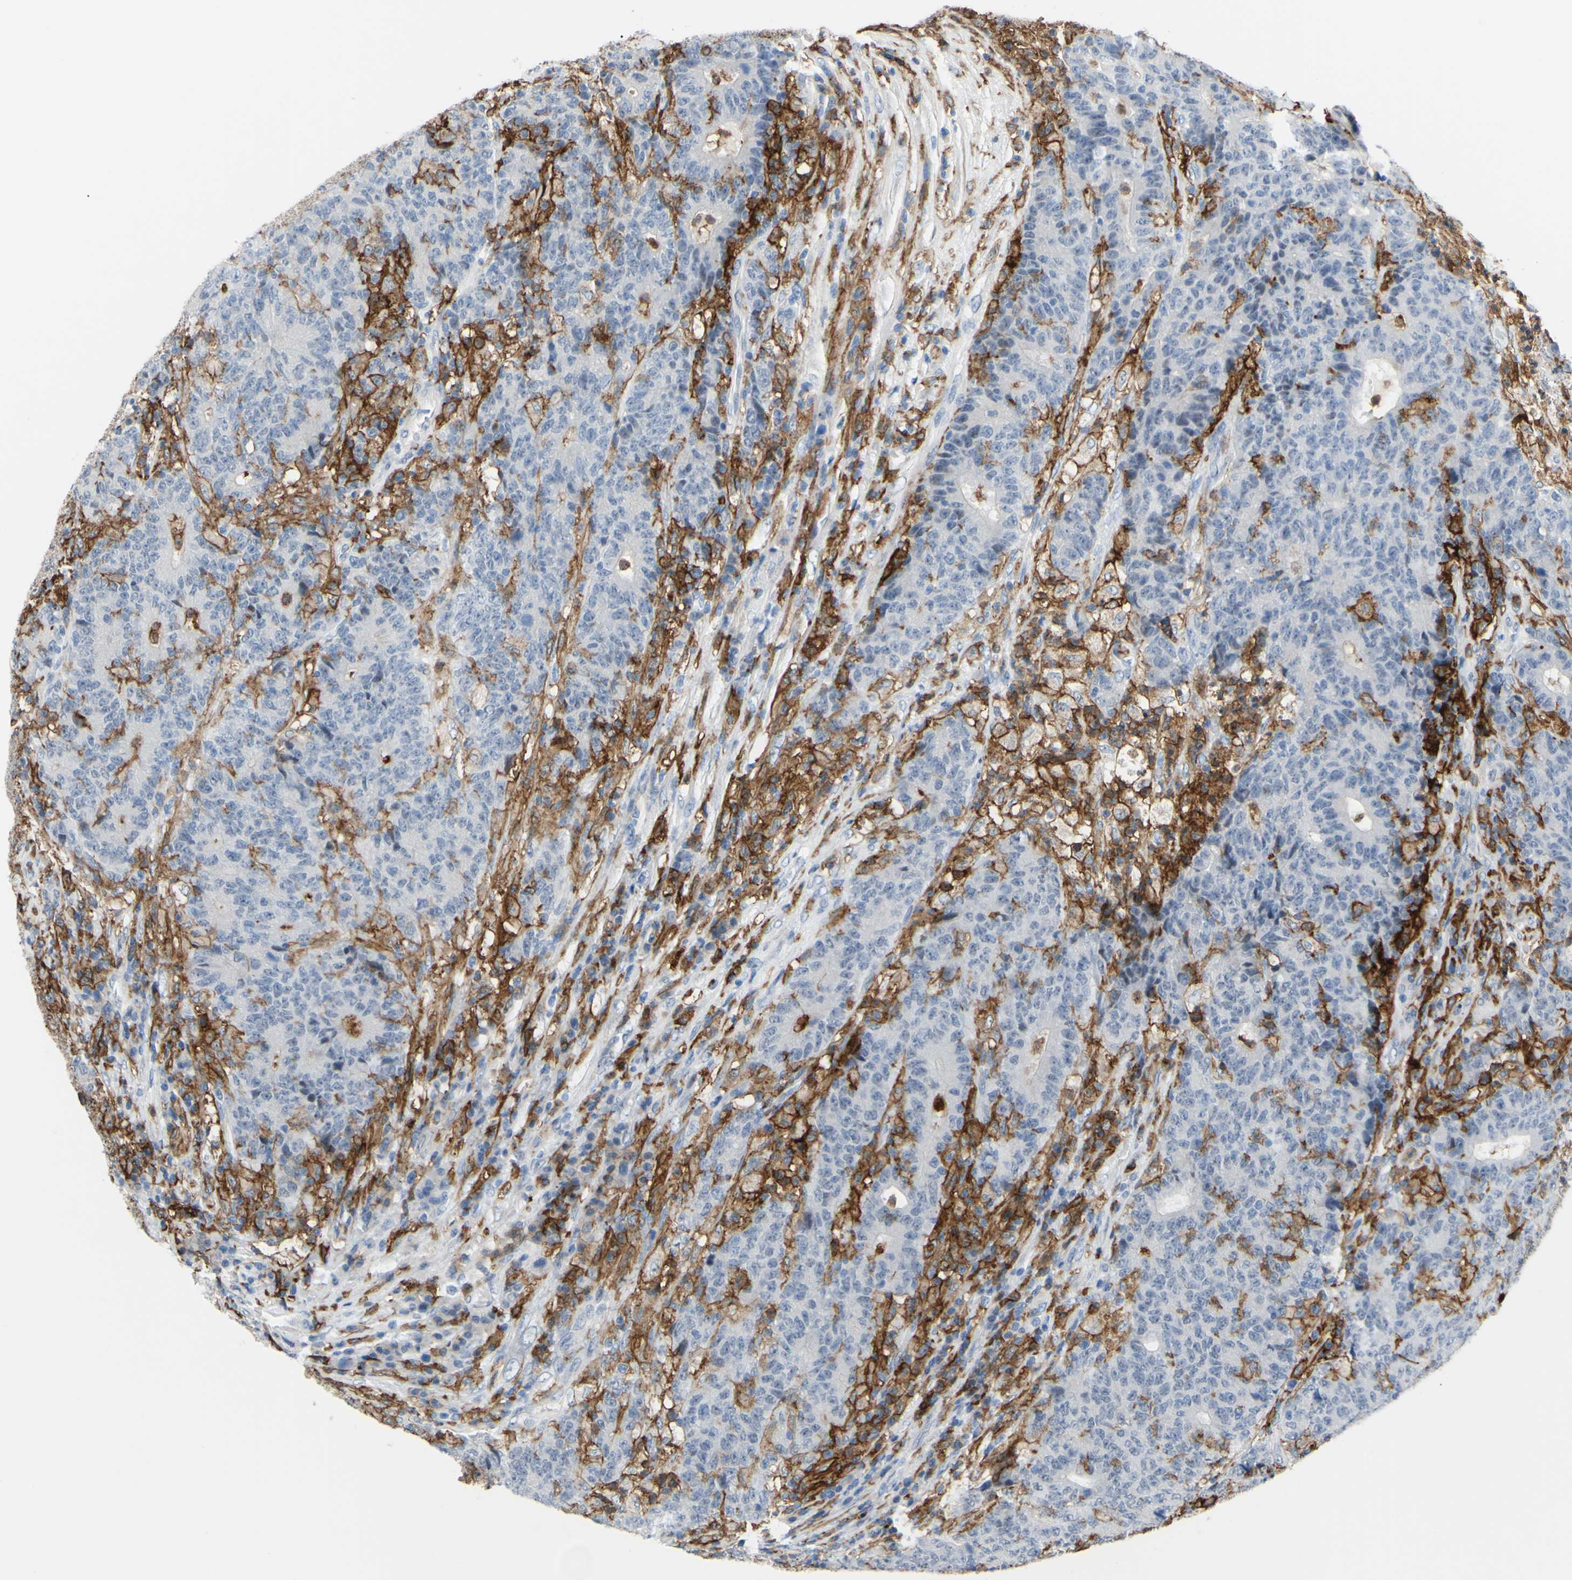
{"staining": {"intensity": "negative", "quantity": "none", "location": "none"}, "tissue": "colorectal cancer", "cell_type": "Tumor cells", "image_type": "cancer", "snomed": [{"axis": "morphology", "description": "Normal tissue, NOS"}, {"axis": "morphology", "description": "Adenocarcinoma, NOS"}, {"axis": "topography", "description": "Colon"}], "caption": "DAB (3,3'-diaminobenzidine) immunohistochemical staining of human adenocarcinoma (colorectal) exhibits no significant positivity in tumor cells. (Immunohistochemistry, brightfield microscopy, high magnification).", "gene": "FCGR2A", "patient": {"sex": "female", "age": 75}}